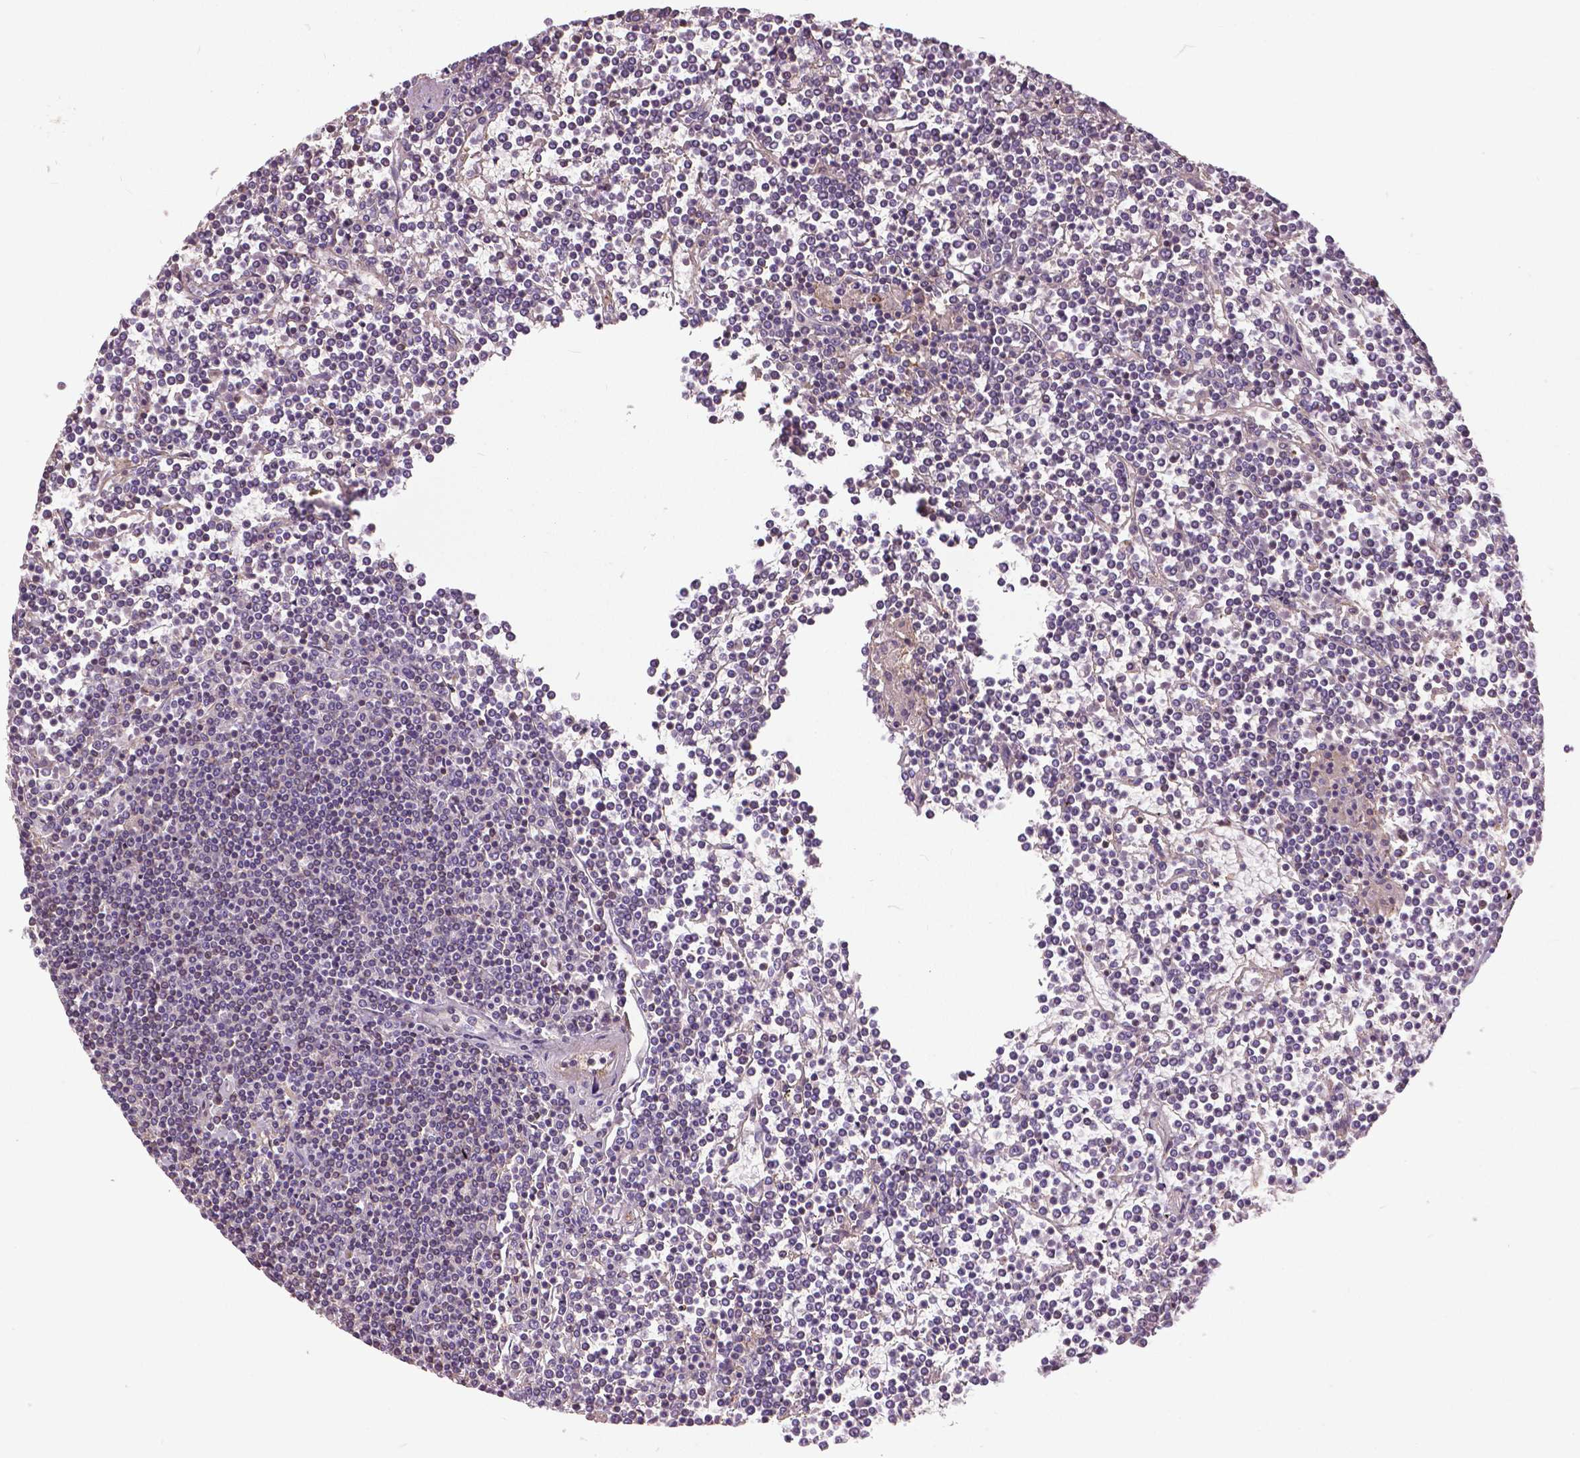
{"staining": {"intensity": "negative", "quantity": "none", "location": "none"}, "tissue": "lymphoma", "cell_type": "Tumor cells", "image_type": "cancer", "snomed": [{"axis": "morphology", "description": "Malignant lymphoma, non-Hodgkin's type, Low grade"}, {"axis": "topography", "description": "Spleen"}], "caption": "Immunohistochemical staining of human low-grade malignant lymphoma, non-Hodgkin's type shows no significant positivity in tumor cells.", "gene": "ANXA13", "patient": {"sex": "female", "age": 19}}